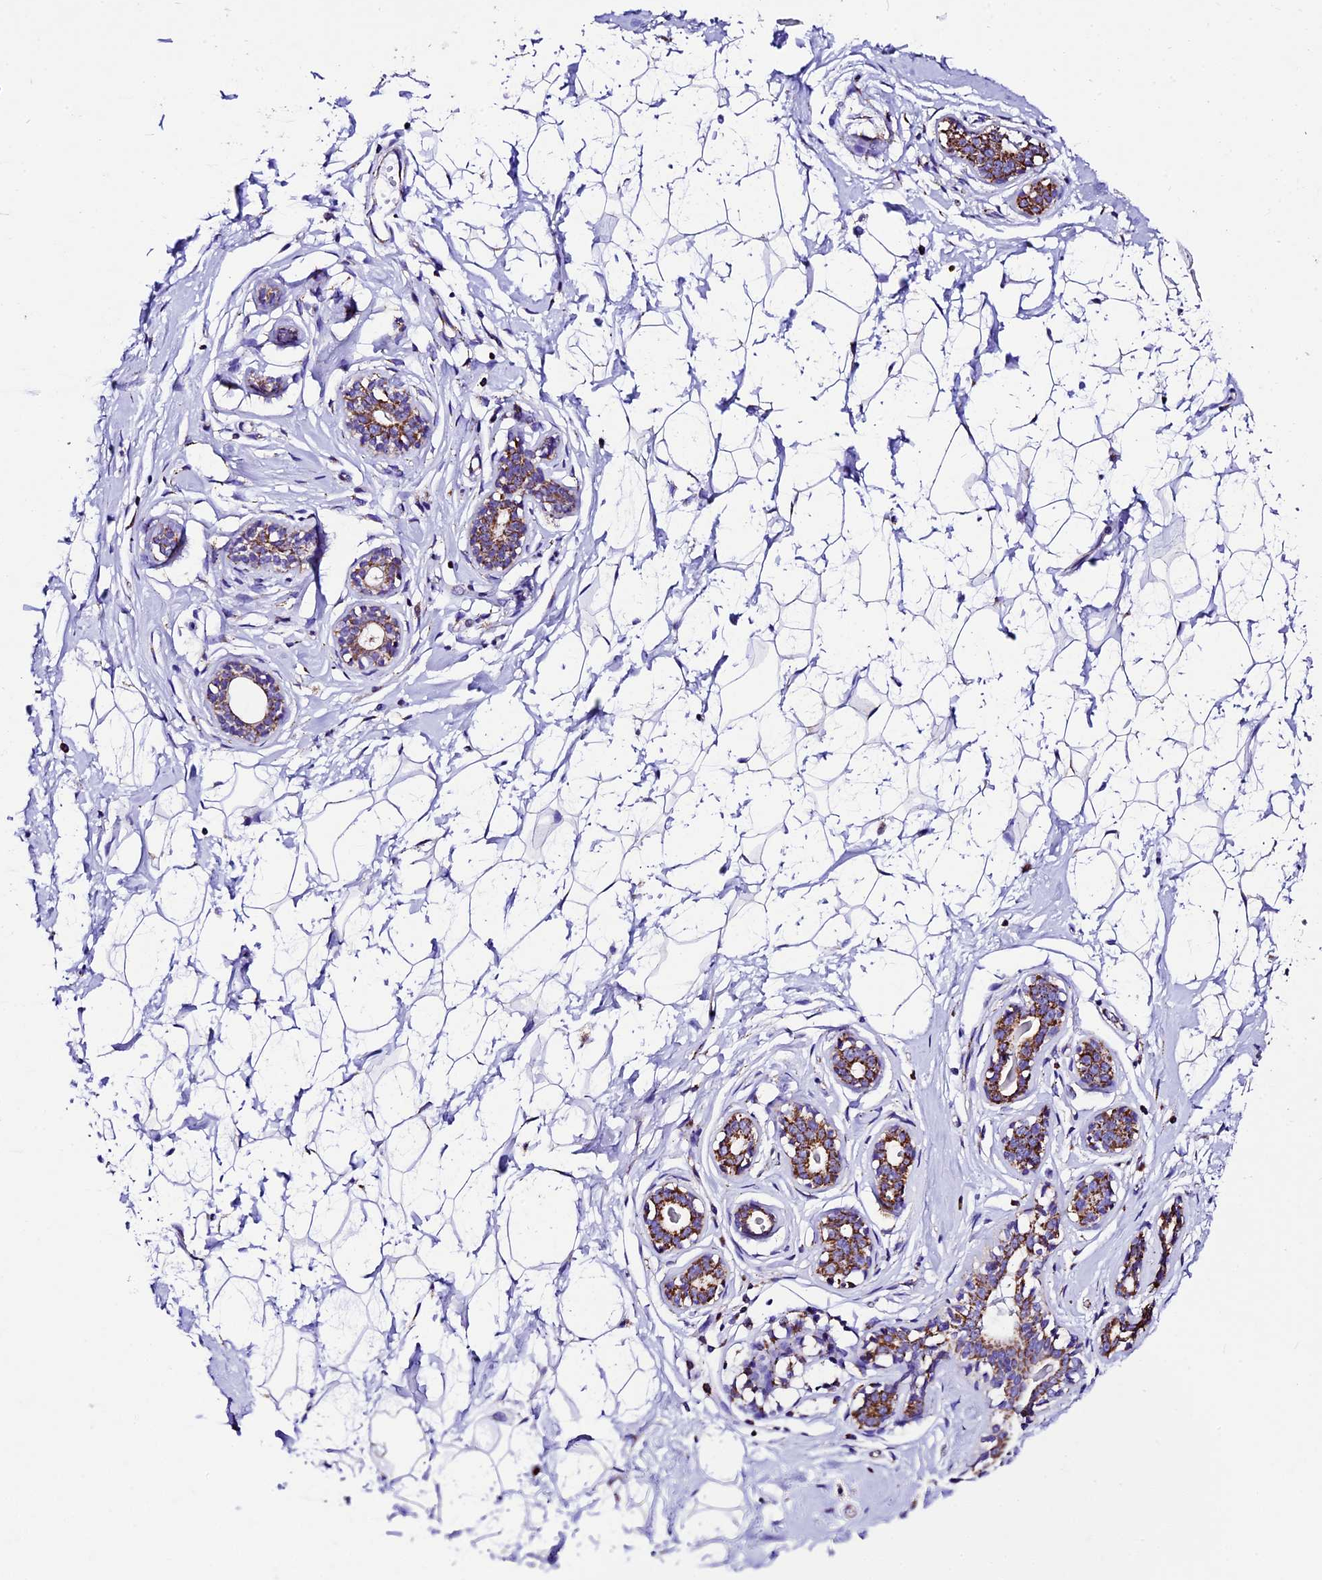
{"staining": {"intensity": "negative", "quantity": "none", "location": "none"}, "tissue": "breast", "cell_type": "Adipocytes", "image_type": "normal", "snomed": [{"axis": "morphology", "description": "Normal tissue, NOS"}, {"axis": "morphology", "description": "Adenoma, NOS"}, {"axis": "topography", "description": "Breast"}], "caption": "A micrograph of human breast is negative for staining in adipocytes. (IHC, brightfield microscopy, high magnification).", "gene": "DCAF5", "patient": {"sex": "female", "age": 23}}